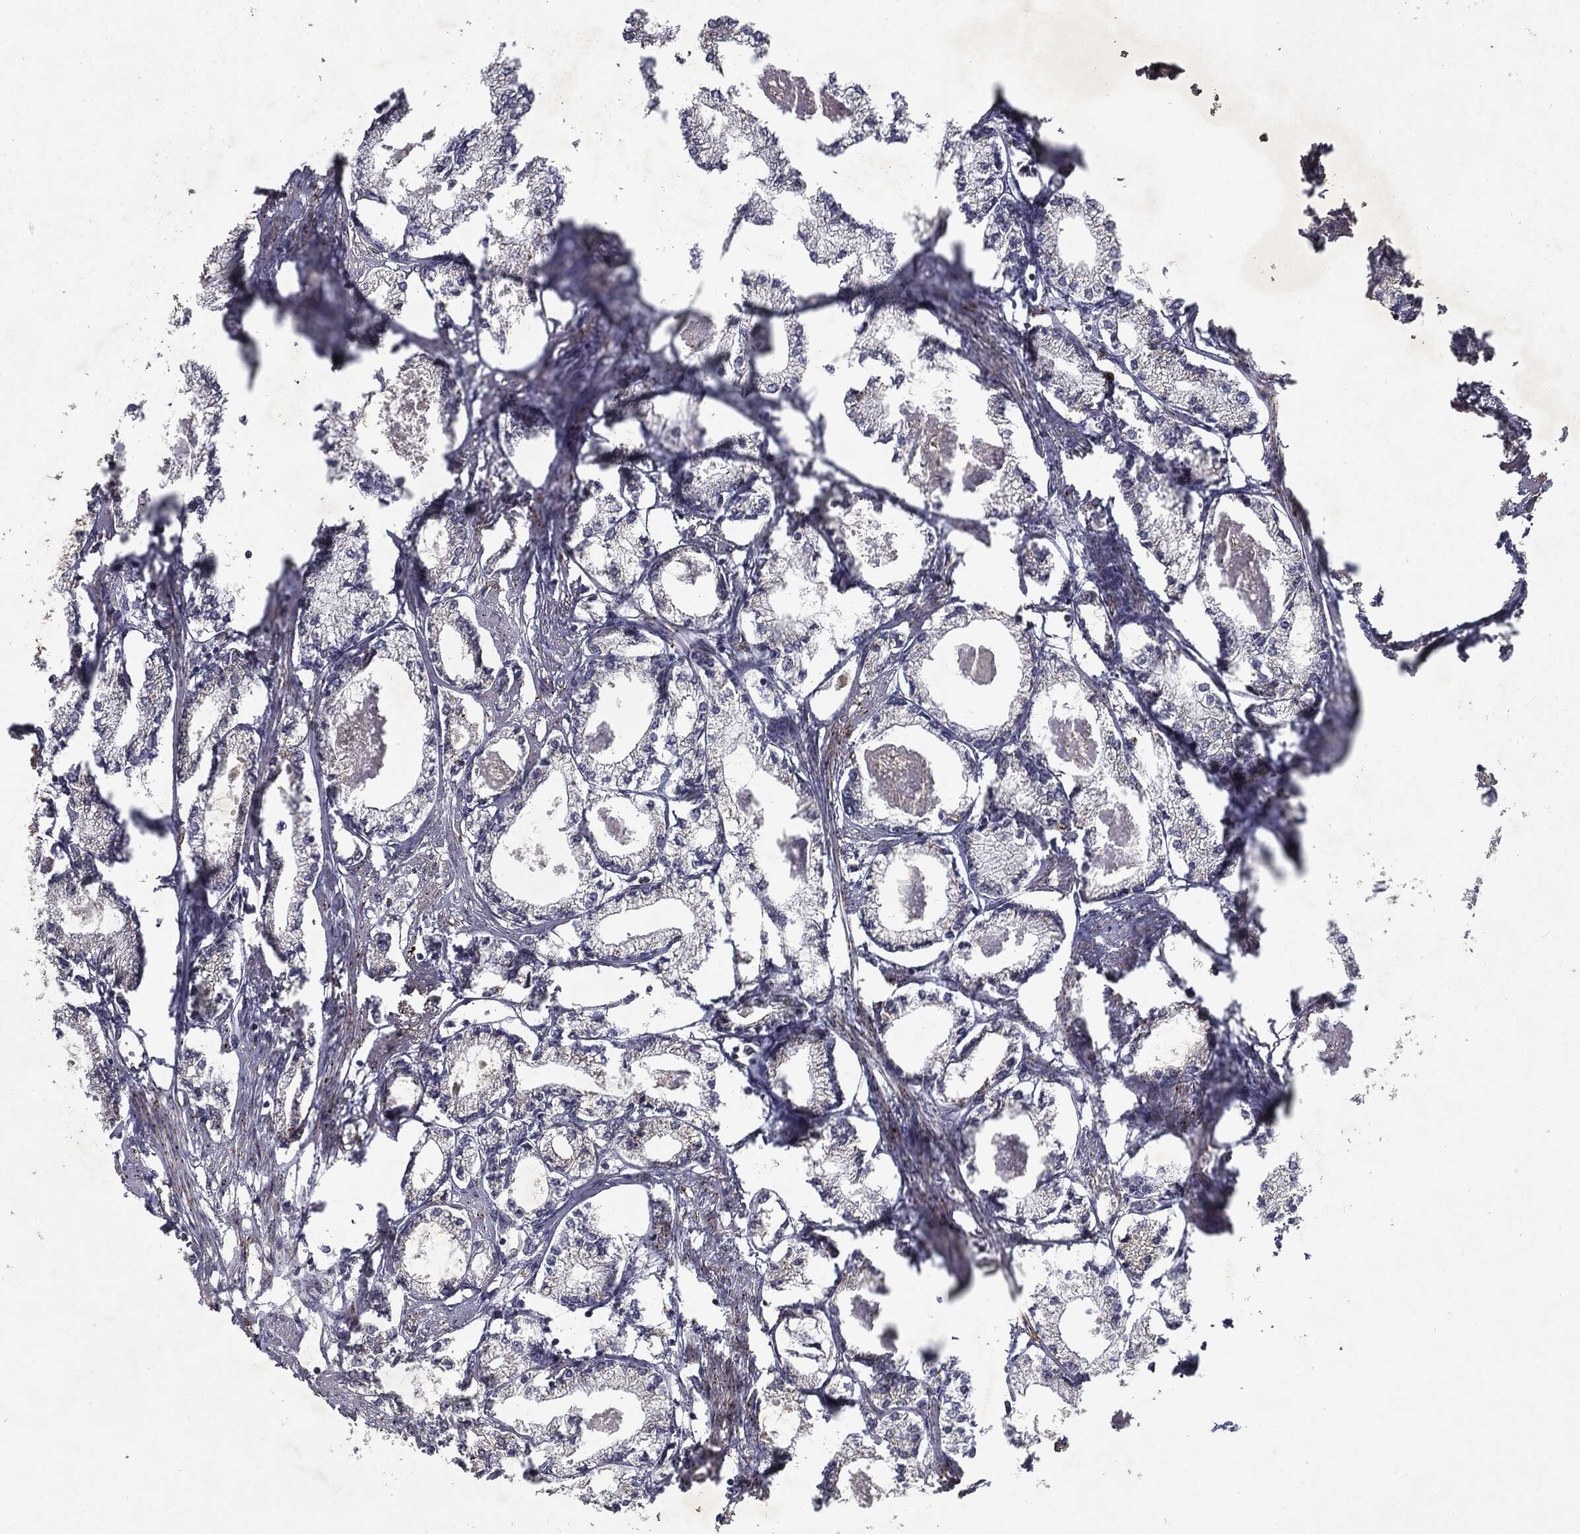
{"staining": {"intensity": "negative", "quantity": "none", "location": "none"}, "tissue": "prostate cancer", "cell_type": "Tumor cells", "image_type": "cancer", "snomed": [{"axis": "morphology", "description": "Adenocarcinoma, NOS"}, {"axis": "topography", "description": "Prostate"}], "caption": "The immunohistochemistry (IHC) micrograph has no significant expression in tumor cells of prostate cancer (adenocarcinoma) tissue.", "gene": "HDAC5", "patient": {"sex": "male", "age": 56}}